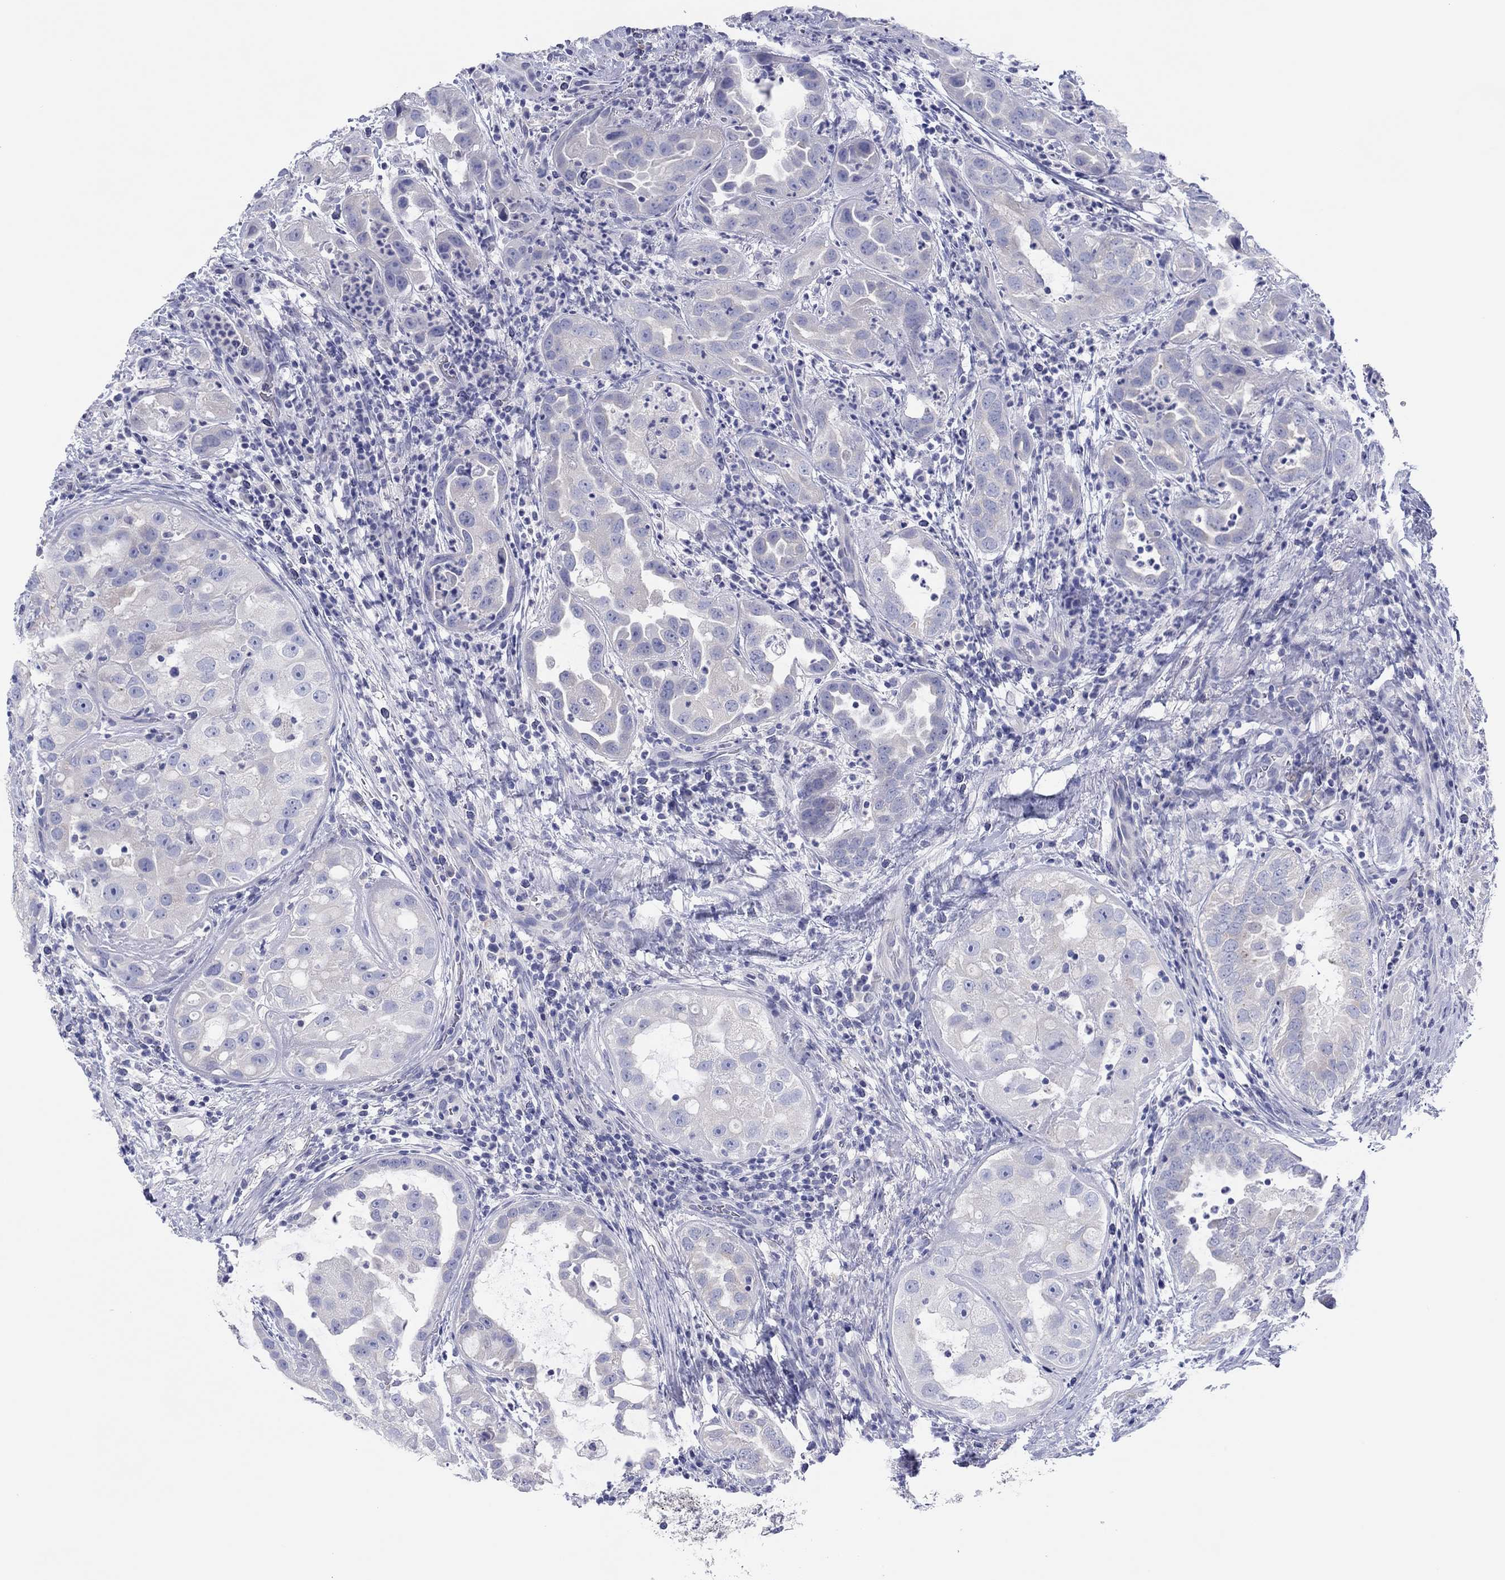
{"staining": {"intensity": "negative", "quantity": "none", "location": "none"}, "tissue": "urothelial cancer", "cell_type": "Tumor cells", "image_type": "cancer", "snomed": [{"axis": "morphology", "description": "Urothelial carcinoma, High grade"}, {"axis": "topography", "description": "Urinary bladder"}], "caption": "Tumor cells show no significant protein expression in urothelial cancer.", "gene": "ERICH3", "patient": {"sex": "female", "age": 41}}